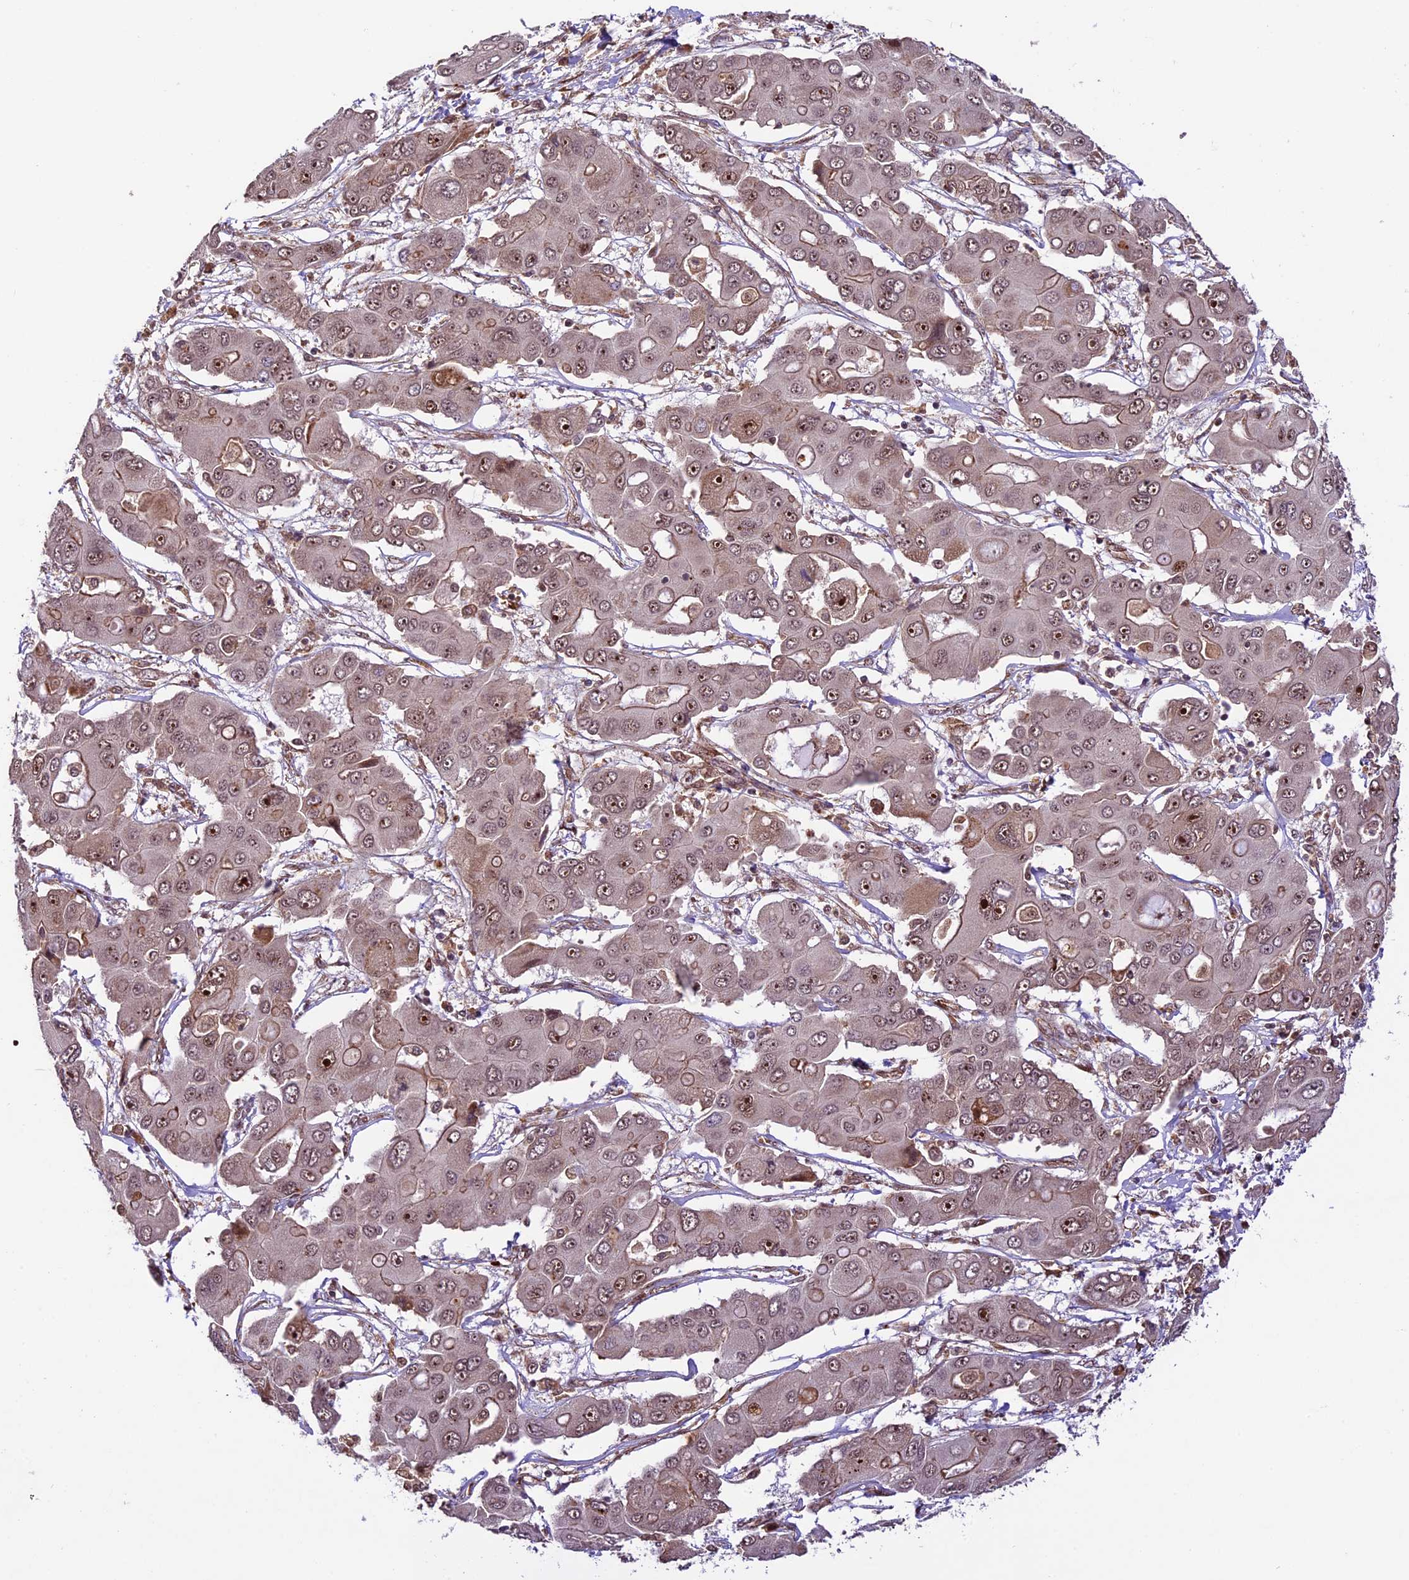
{"staining": {"intensity": "moderate", "quantity": ">75%", "location": "cytoplasmic/membranous,nuclear"}, "tissue": "liver cancer", "cell_type": "Tumor cells", "image_type": "cancer", "snomed": [{"axis": "morphology", "description": "Cholangiocarcinoma"}, {"axis": "topography", "description": "Liver"}], "caption": "Immunohistochemical staining of liver cholangiocarcinoma exhibits moderate cytoplasmic/membranous and nuclear protein expression in about >75% of tumor cells. The staining was performed using DAB, with brown indicating positive protein expression. Nuclei are stained blue with hematoxylin.", "gene": "DHX38", "patient": {"sex": "male", "age": 67}}